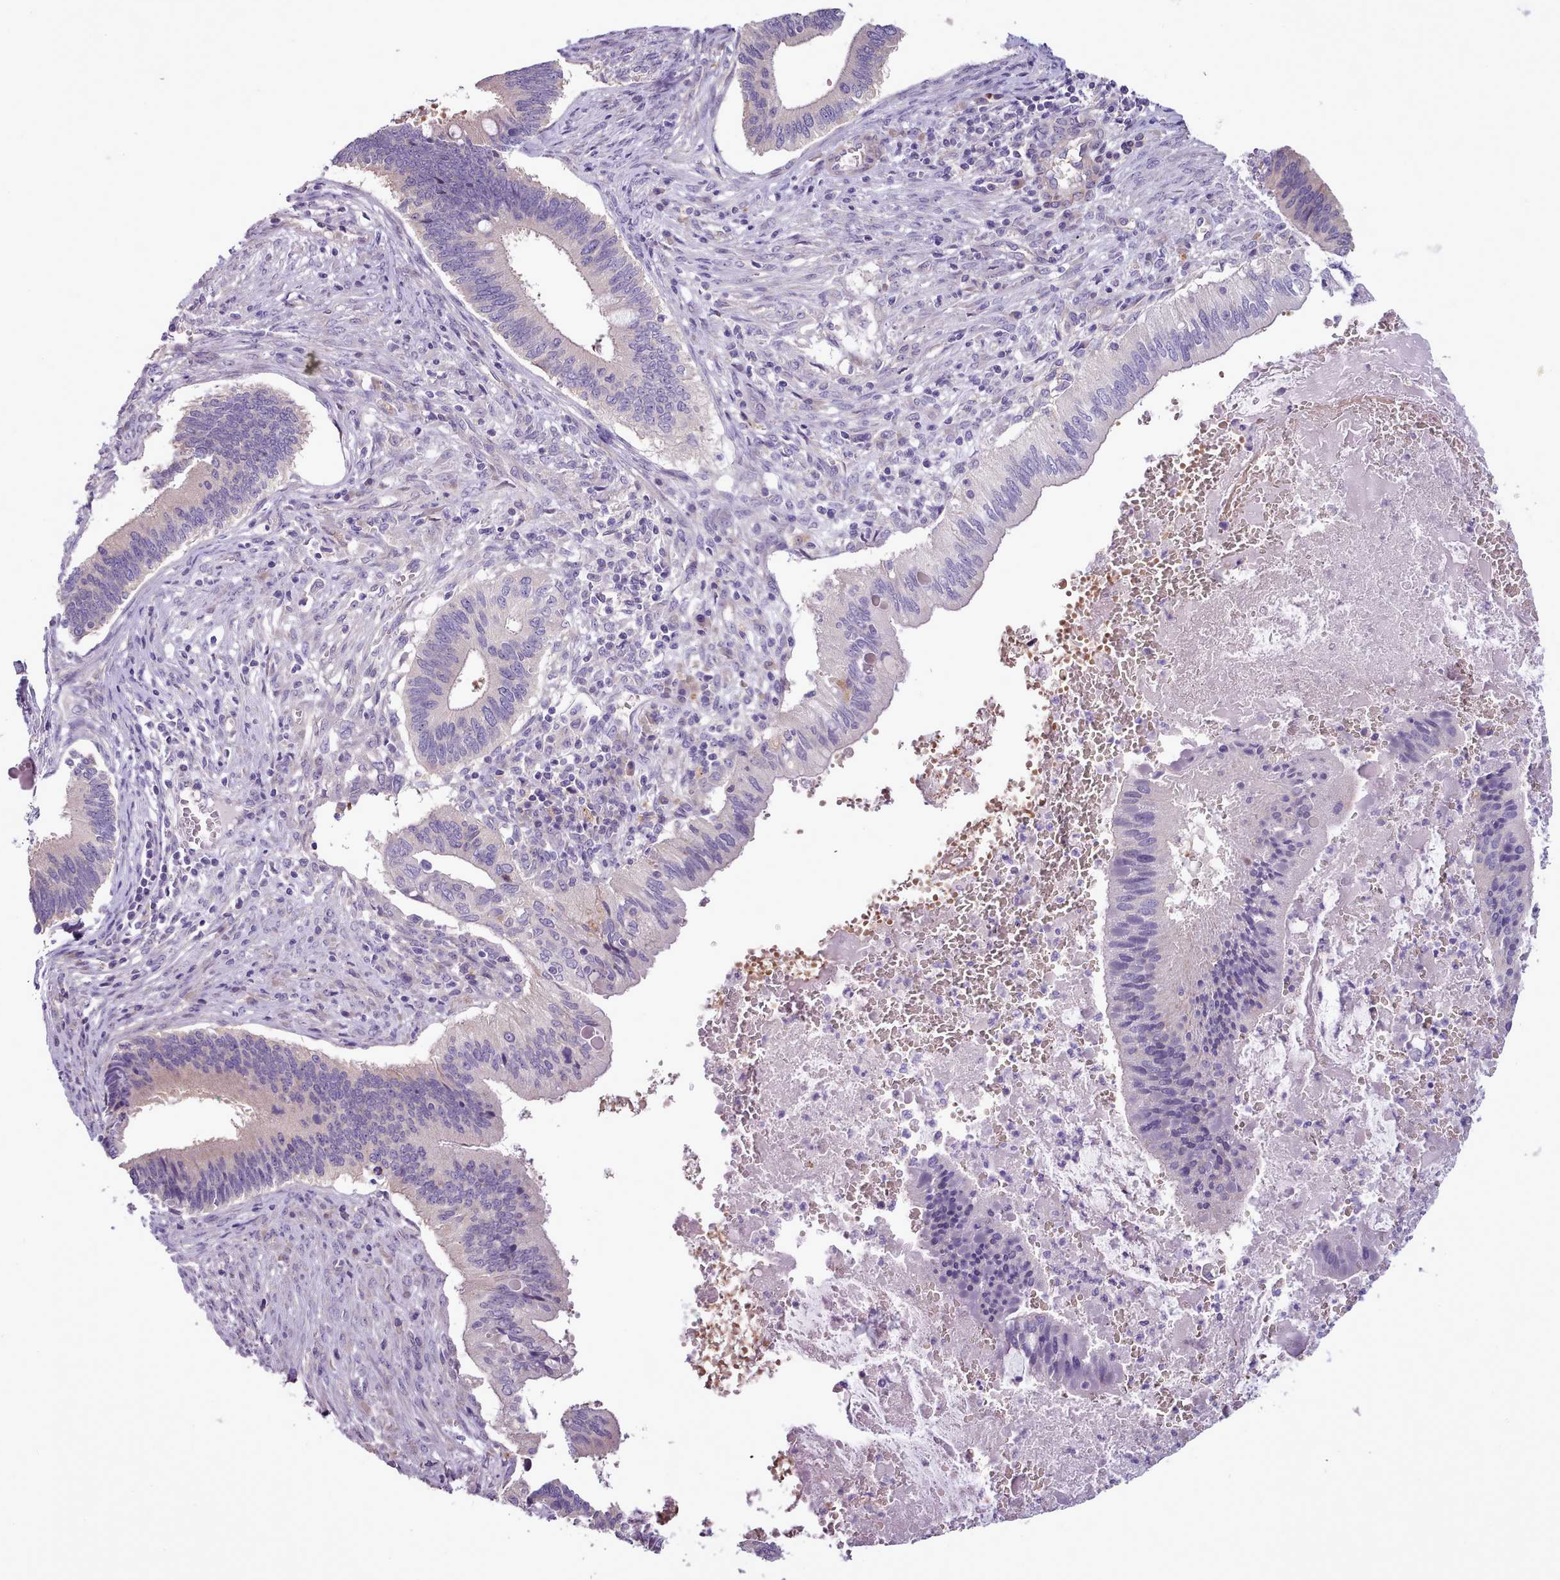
{"staining": {"intensity": "negative", "quantity": "none", "location": "none"}, "tissue": "cervical cancer", "cell_type": "Tumor cells", "image_type": "cancer", "snomed": [{"axis": "morphology", "description": "Adenocarcinoma, NOS"}, {"axis": "topography", "description": "Cervix"}], "caption": "A high-resolution histopathology image shows IHC staining of adenocarcinoma (cervical), which exhibits no significant staining in tumor cells.", "gene": "SETX", "patient": {"sex": "female", "age": 42}}